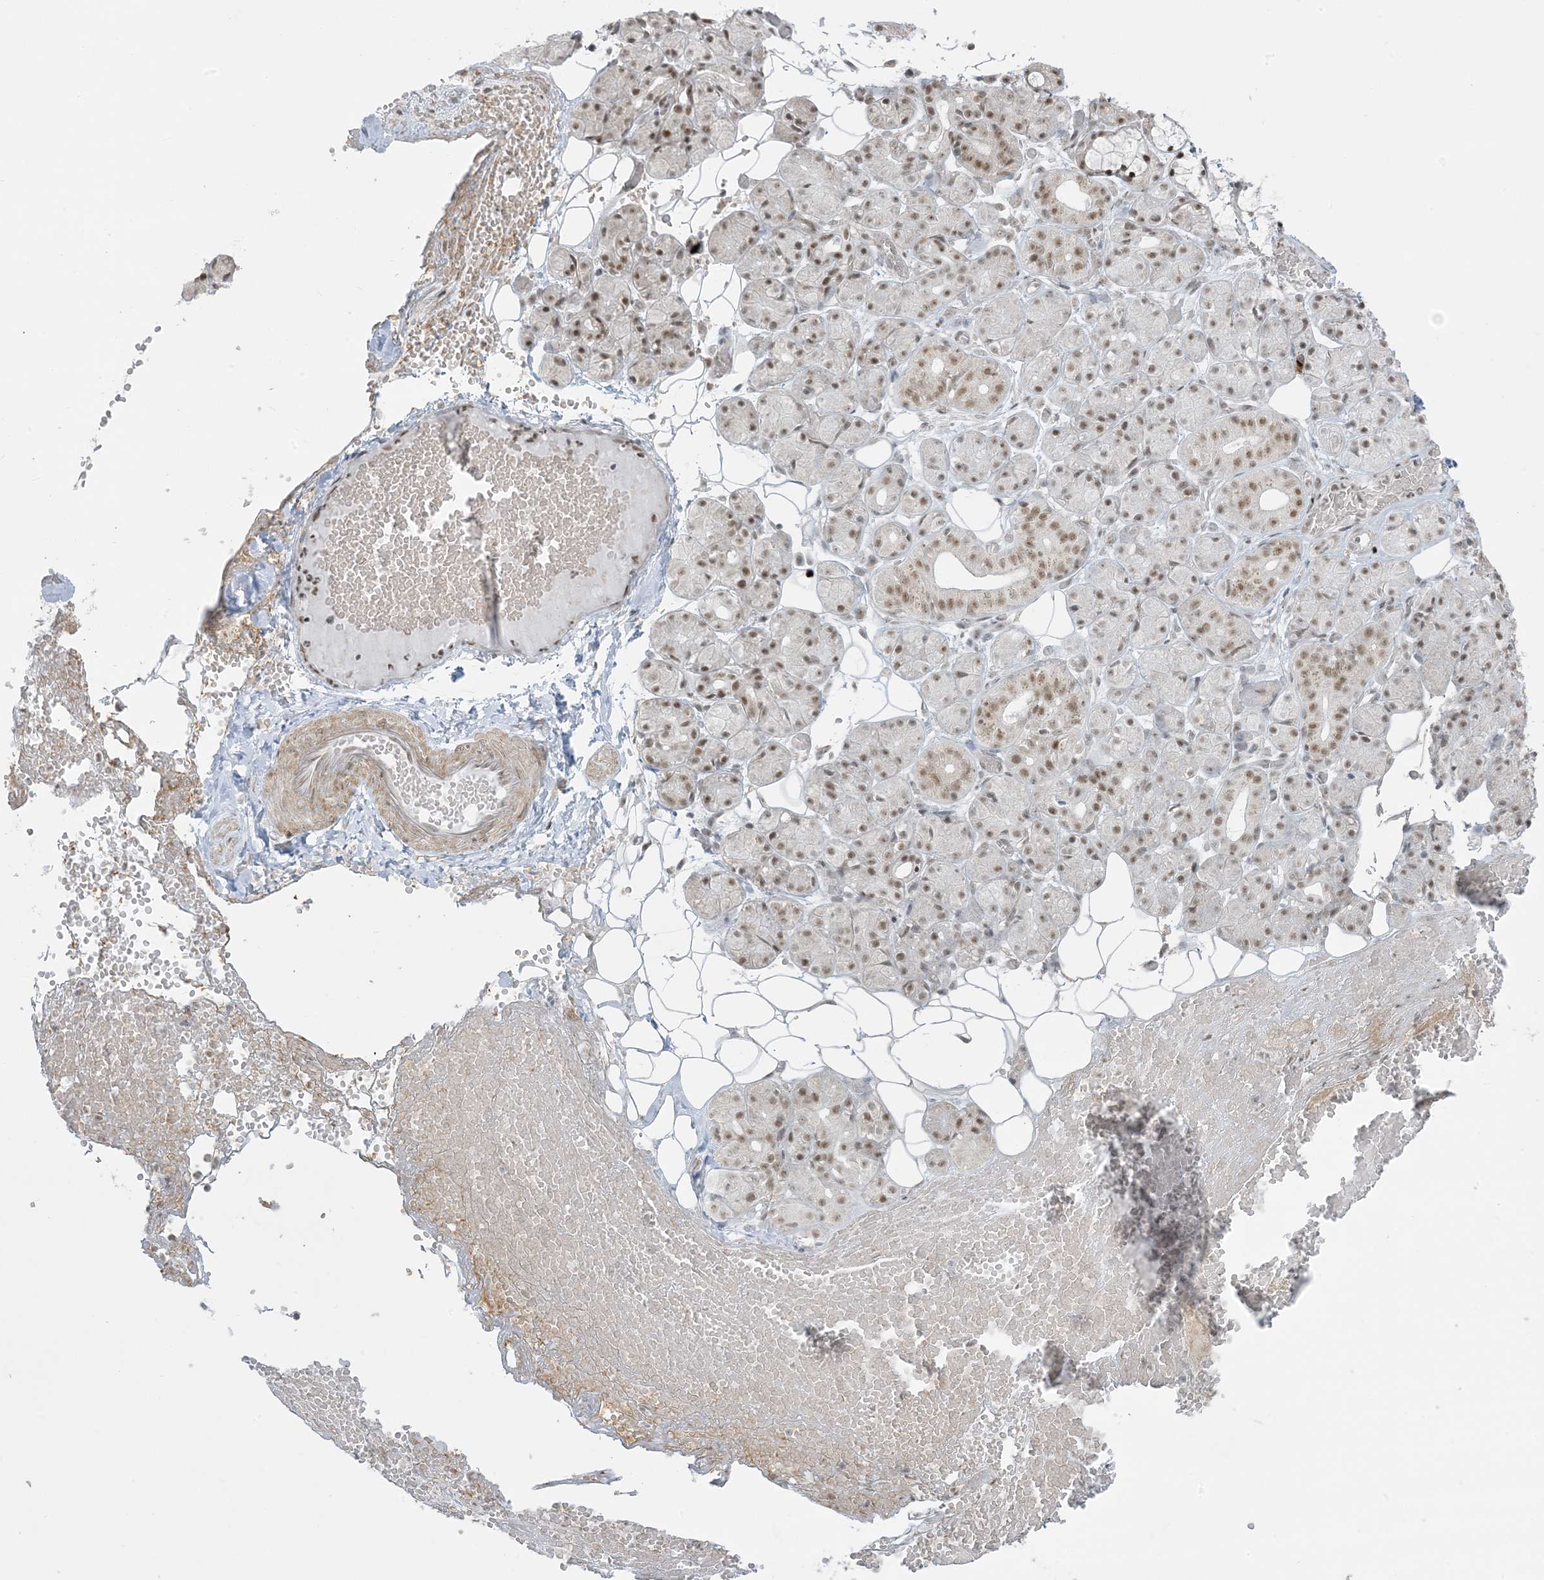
{"staining": {"intensity": "moderate", "quantity": "25%-75%", "location": "nuclear"}, "tissue": "salivary gland", "cell_type": "Glandular cells", "image_type": "normal", "snomed": [{"axis": "morphology", "description": "Normal tissue, NOS"}, {"axis": "topography", "description": "Salivary gland"}], "caption": "Protein positivity by immunohistochemistry (IHC) reveals moderate nuclear positivity in approximately 25%-75% of glandular cells in benign salivary gland.", "gene": "ZNF787", "patient": {"sex": "male", "age": 63}}